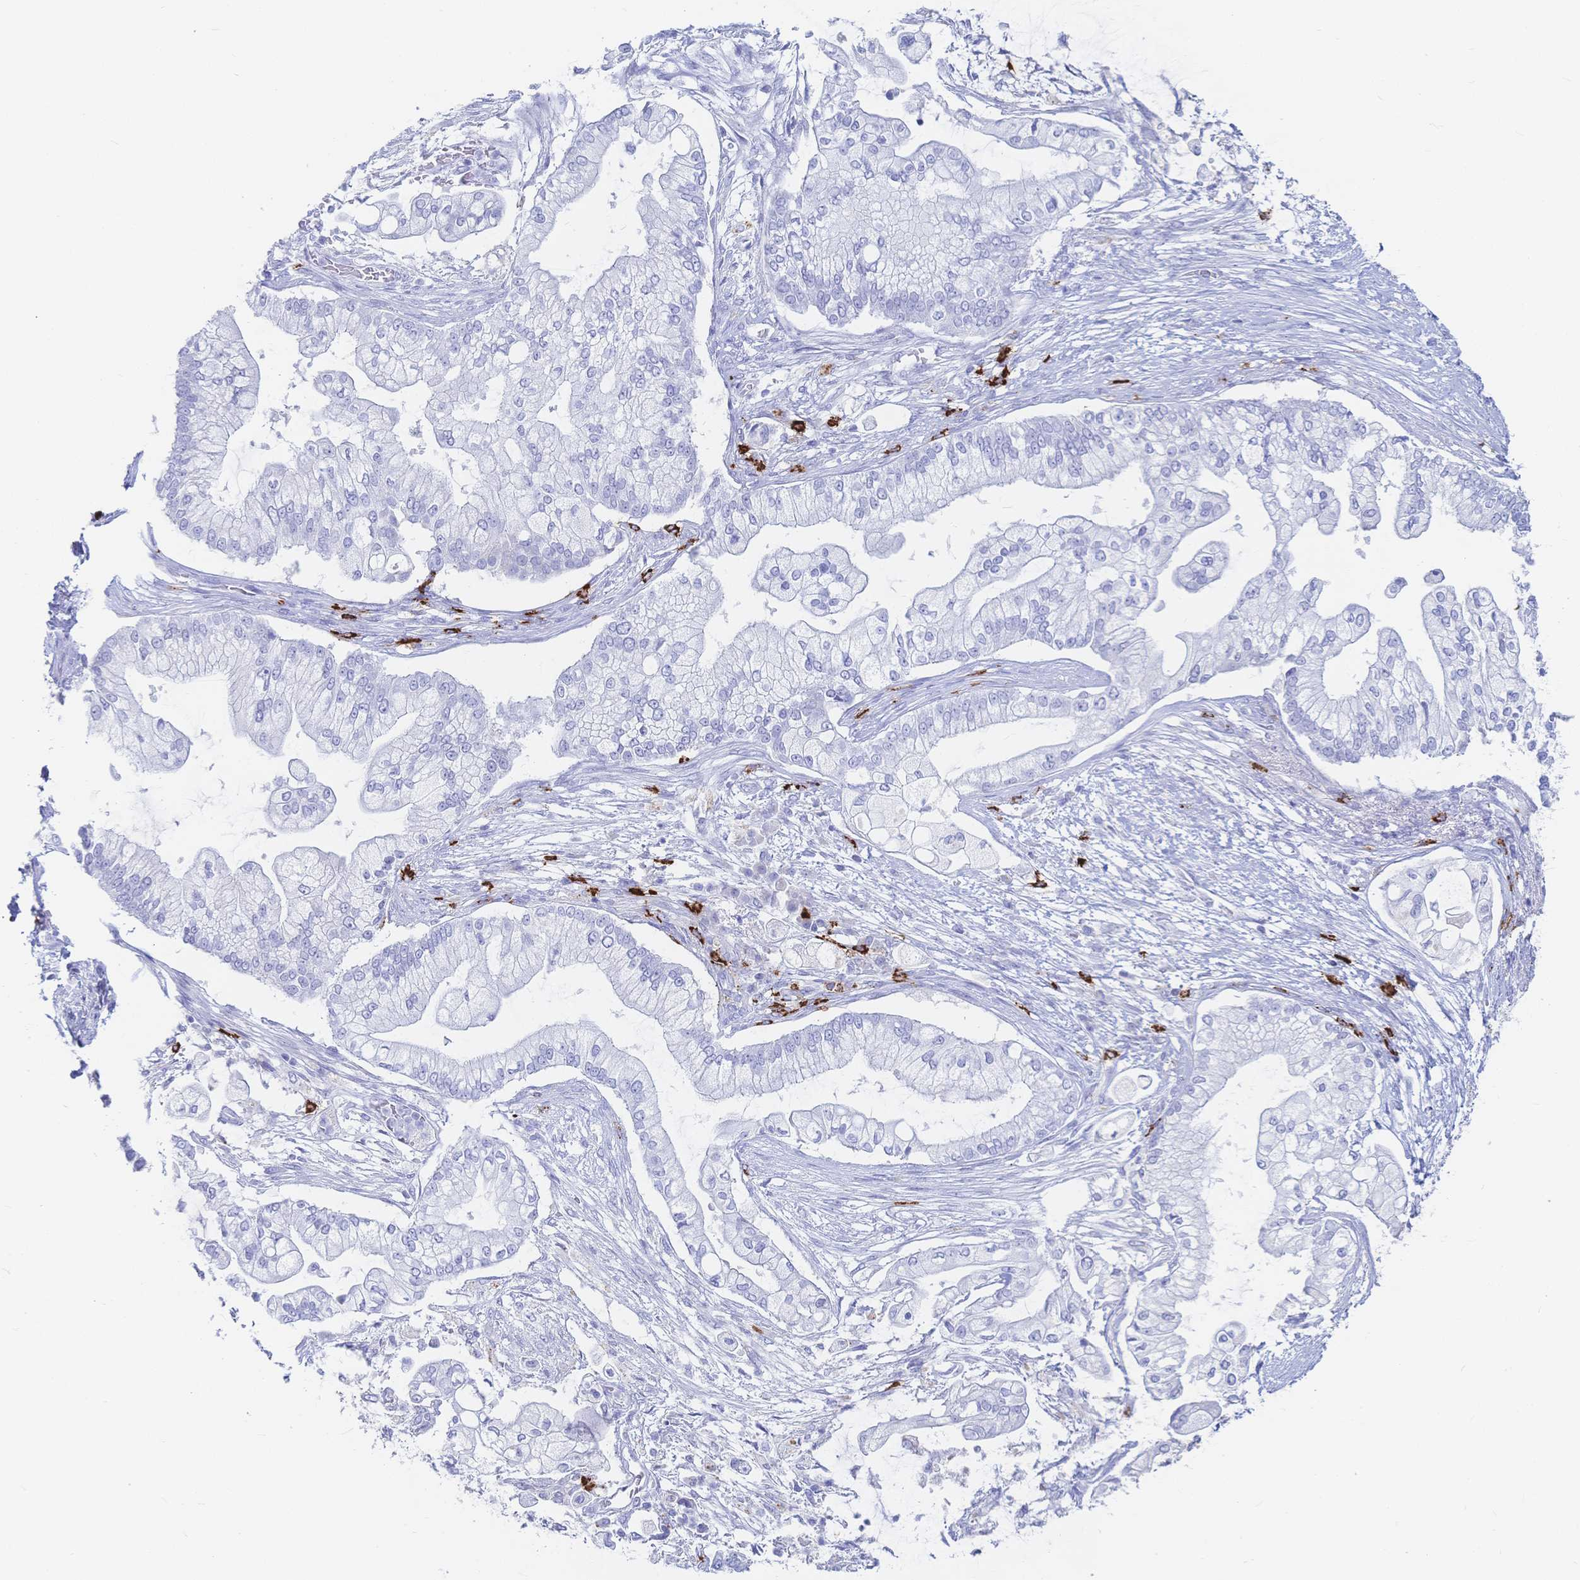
{"staining": {"intensity": "negative", "quantity": "none", "location": "none"}, "tissue": "pancreatic cancer", "cell_type": "Tumor cells", "image_type": "cancer", "snomed": [{"axis": "morphology", "description": "Adenocarcinoma, NOS"}, {"axis": "topography", "description": "Pancreas"}], "caption": "Pancreatic cancer (adenocarcinoma) stained for a protein using immunohistochemistry (IHC) demonstrates no staining tumor cells.", "gene": "IL2RB", "patient": {"sex": "female", "age": 69}}